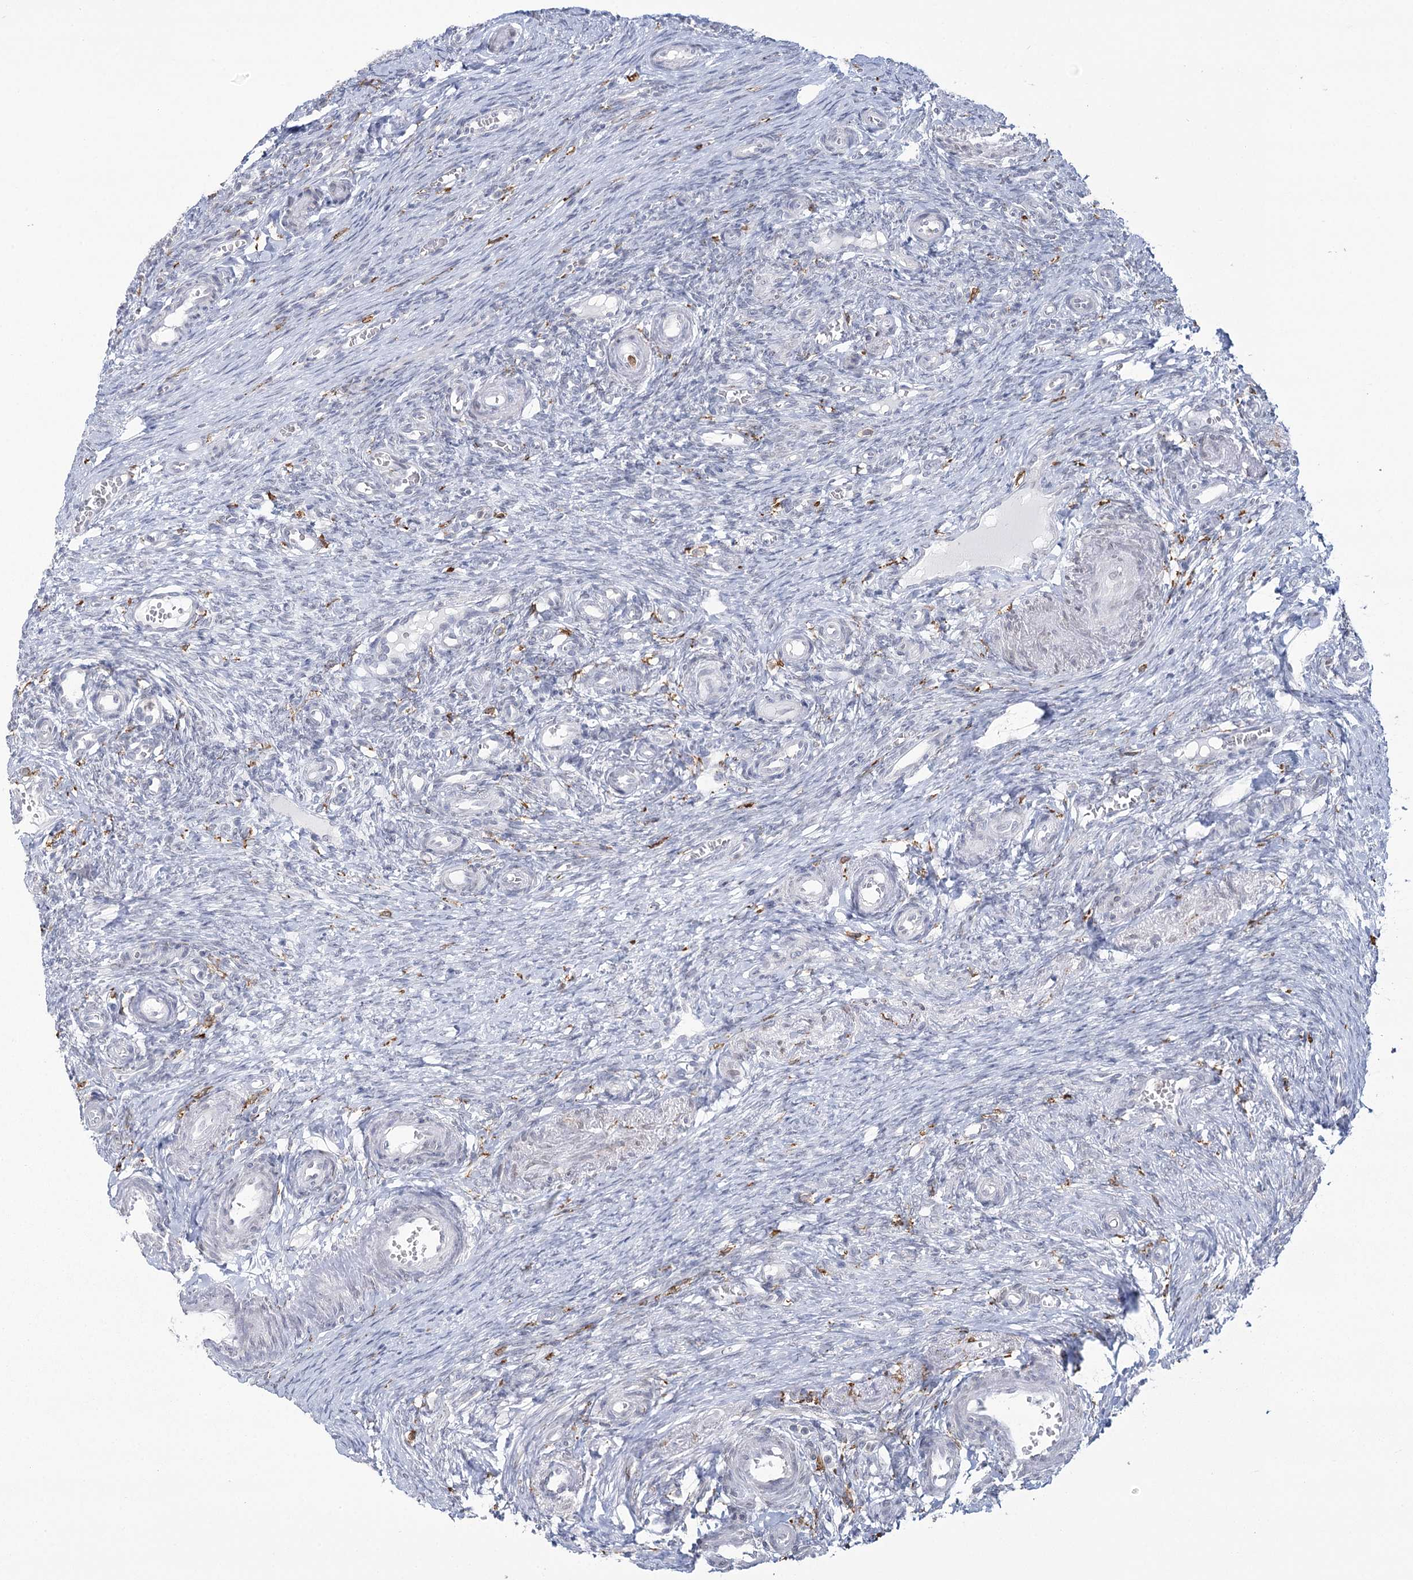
{"staining": {"intensity": "negative", "quantity": "none", "location": "none"}, "tissue": "ovary", "cell_type": "Ovarian stroma cells", "image_type": "normal", "snomed": [{"axis": "morphology", "description": "Adenocarcinoma, NOS"}, {"axis": "topography", "description": "Endometrium"}], "caption": "Ovary stained for a protein using immunohistochemistry (IHC) demonstrates no expression ovarian stroma cells.", "gene": "C11orf1", "patient": {"sex": "female", "age": 32}}